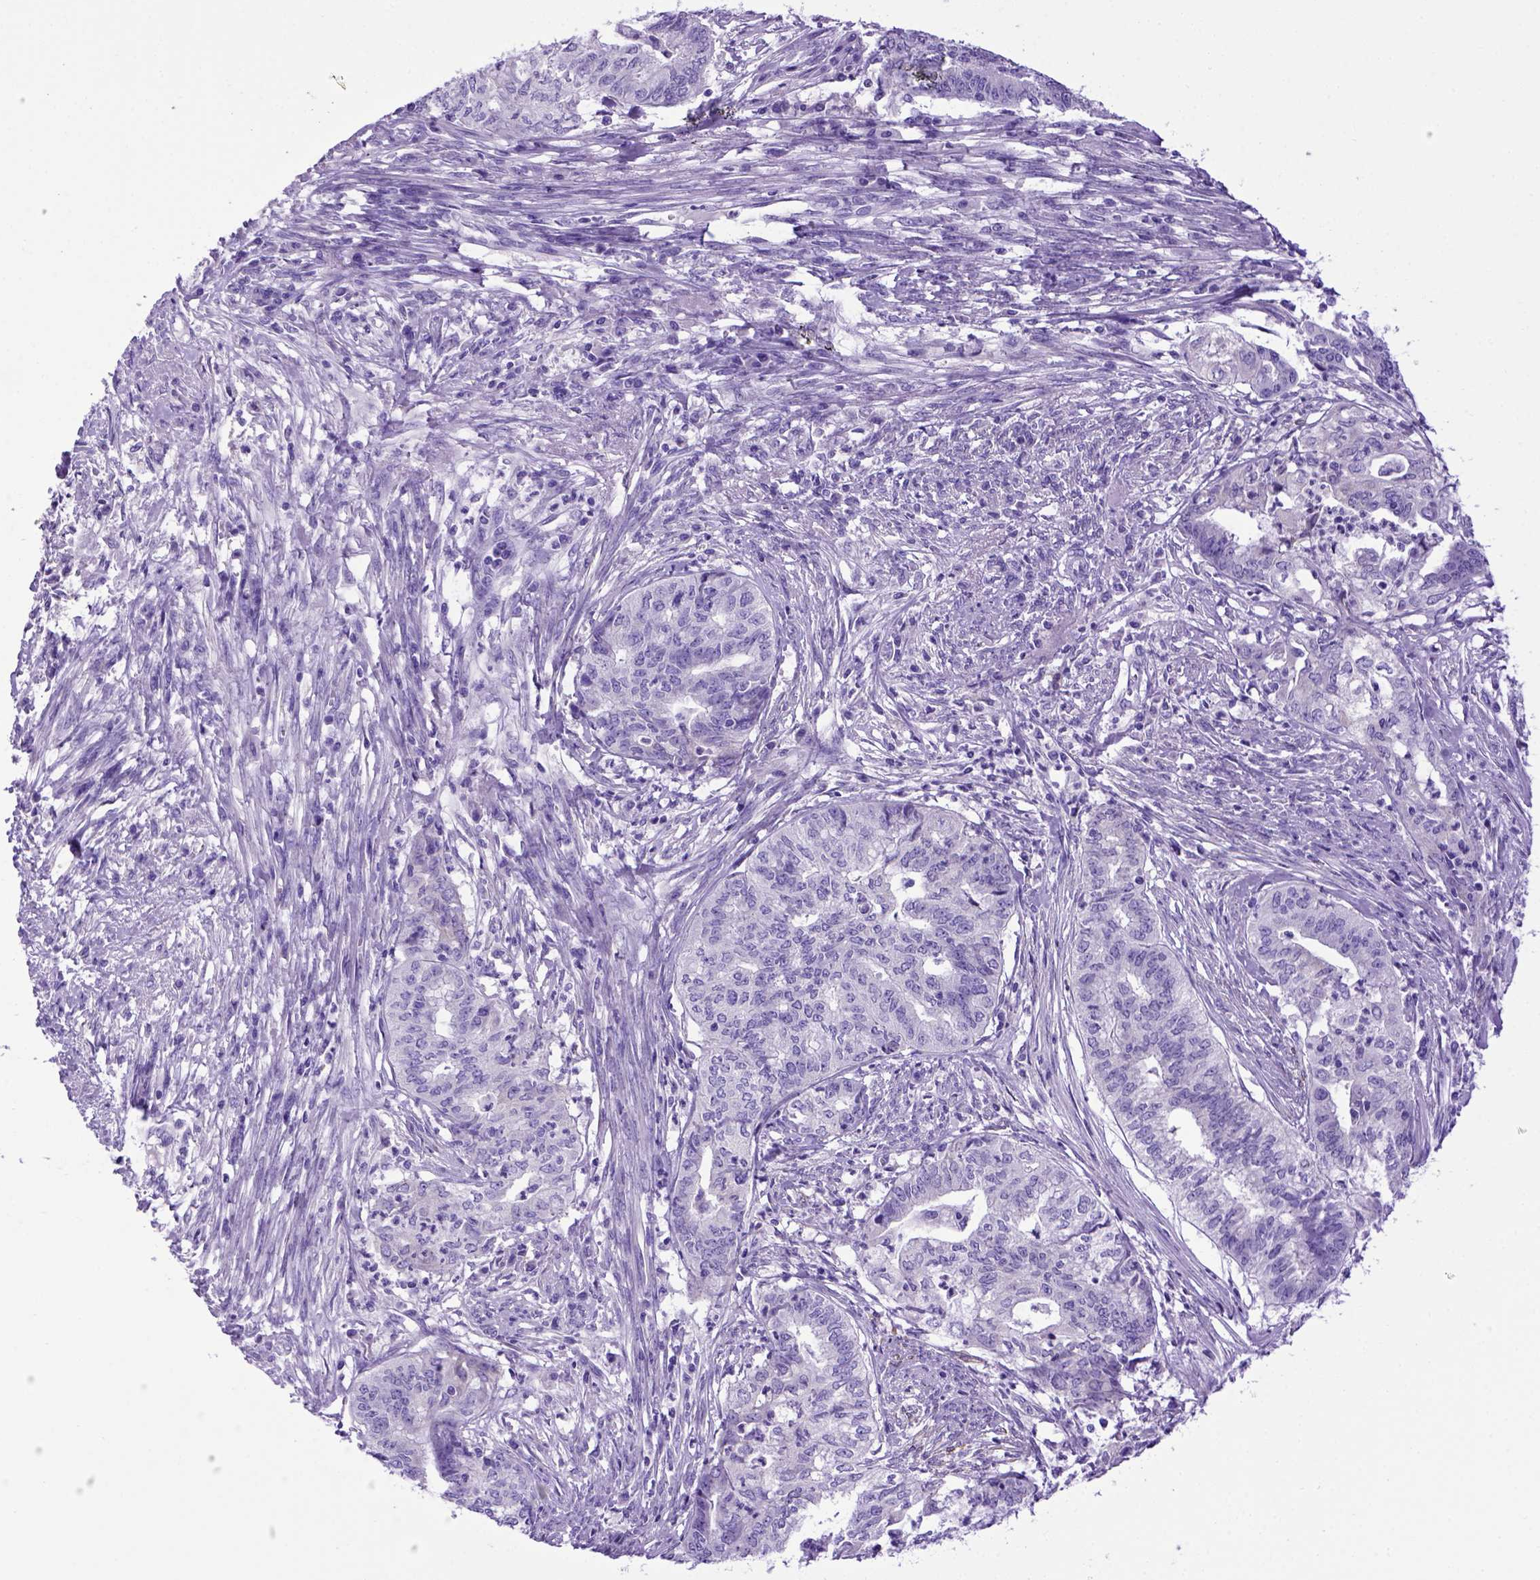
{"staining": {"intensity": "negative", "quantity": "none", "location": "none"}, "tissue": "endometrial cancer", "cell_type": "Tumor cells", "image_type": "cancer", "snomed": [{"axis": "morphology", "description": "Adenocarcinoma, NOS"}, {"axis": "topography", "description": "Endometrium"}], "caption": "Tumor cells are negative for brown protein staining in adenocarcinoma (endometrial).", "gene": "PTGES", "patient": {"sex": "female", "age": 79}}